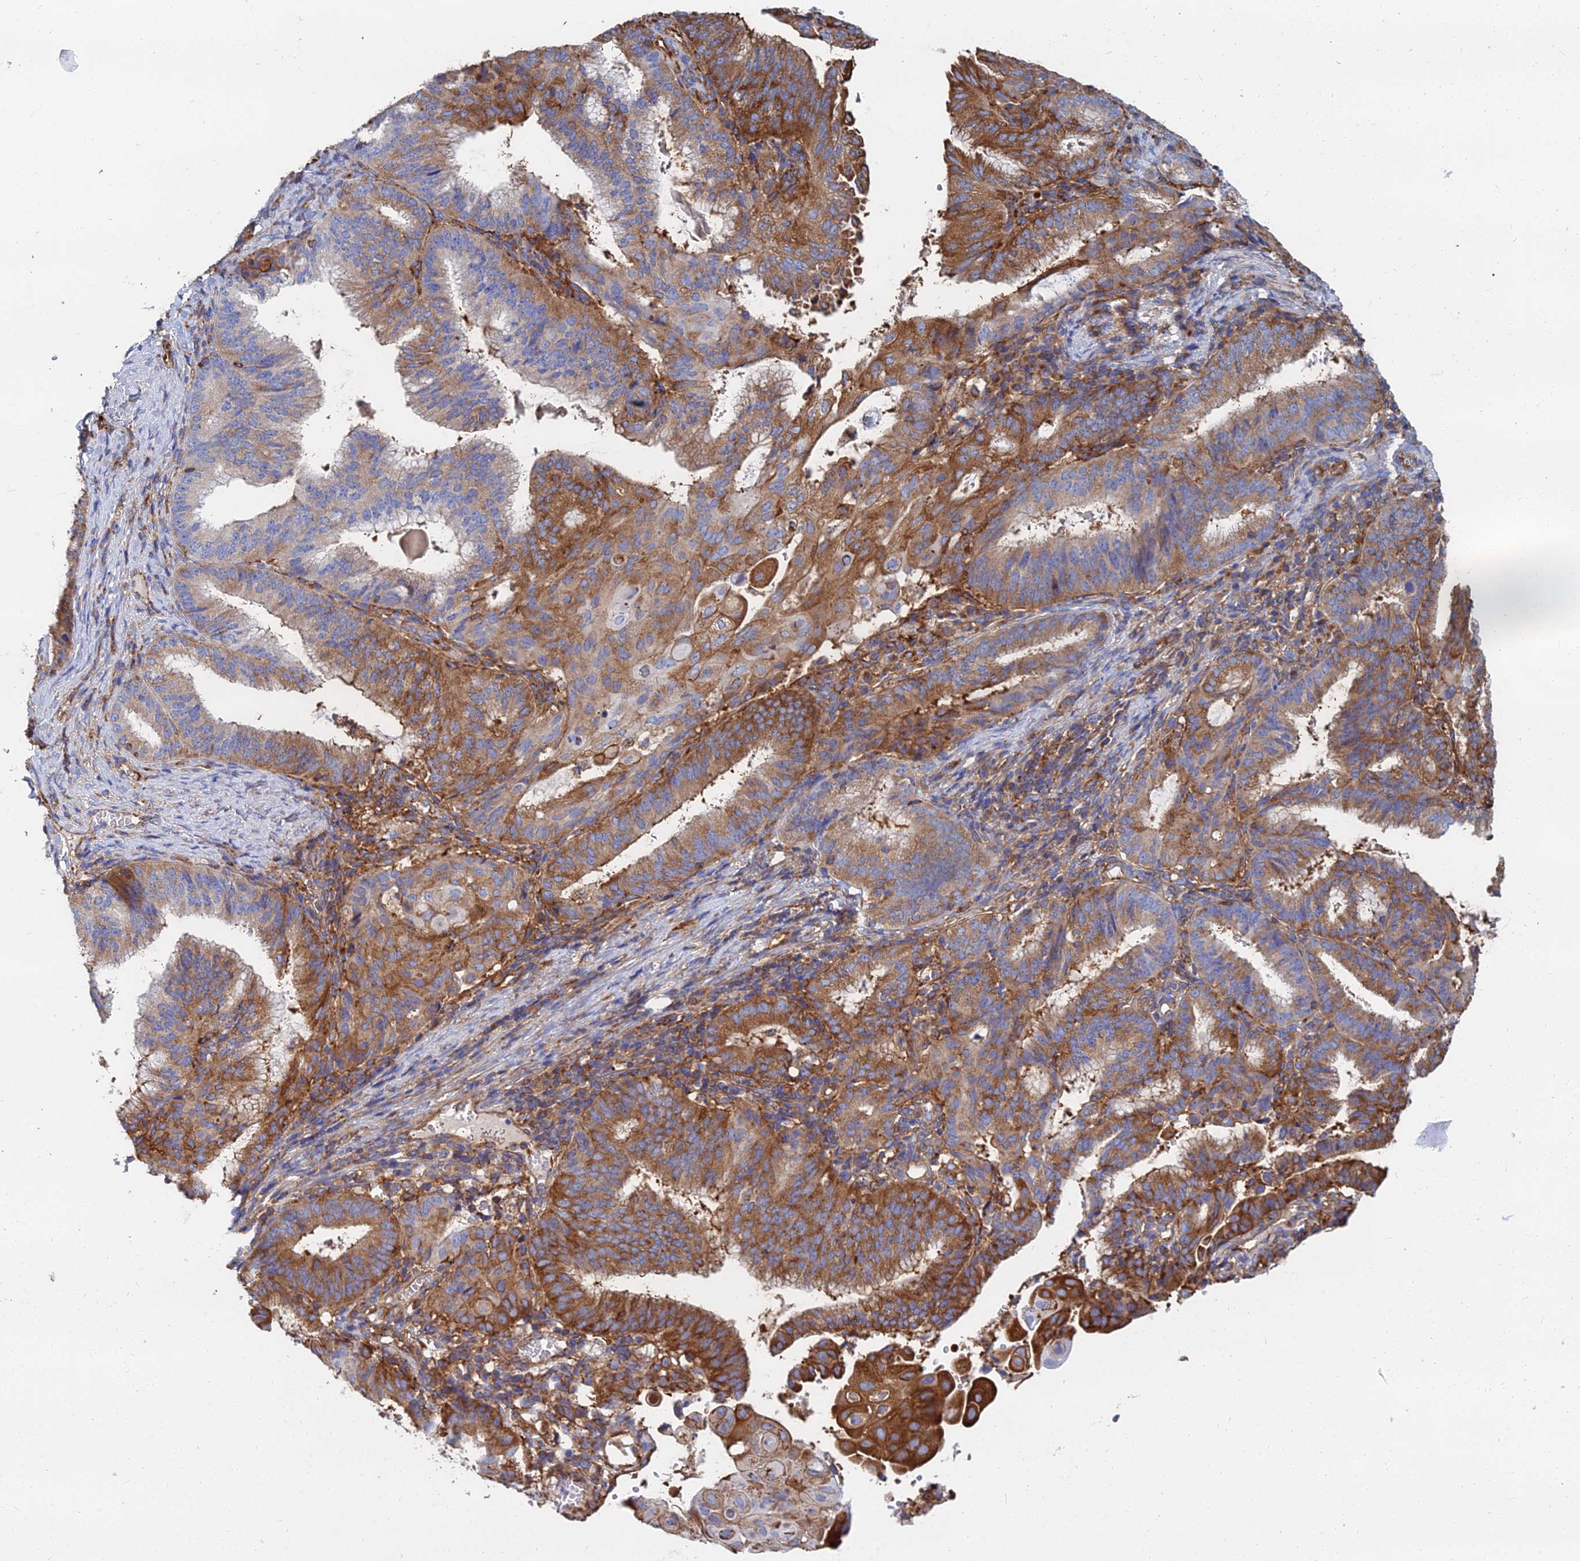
{"staining": {"intensity": "strong", "quantity": "25%-75%", "location": "cytoplasmic/membranous"}, "tissue": "endometrial cancer", "cell_type": "Tumor cells", "image_type": "cancer", "snomed": [{"axis": "morphology", "description": "Adenocarcinoma, NOS"}, {"axis": "topography", "description": "Endometrium"}], "caption": "Endometrial adenocarcinoma stained with a protein marker exhibits strong staining in tumor cells.", "gene": "GPR42", "patient": {"sex": "female", "age": 49}}